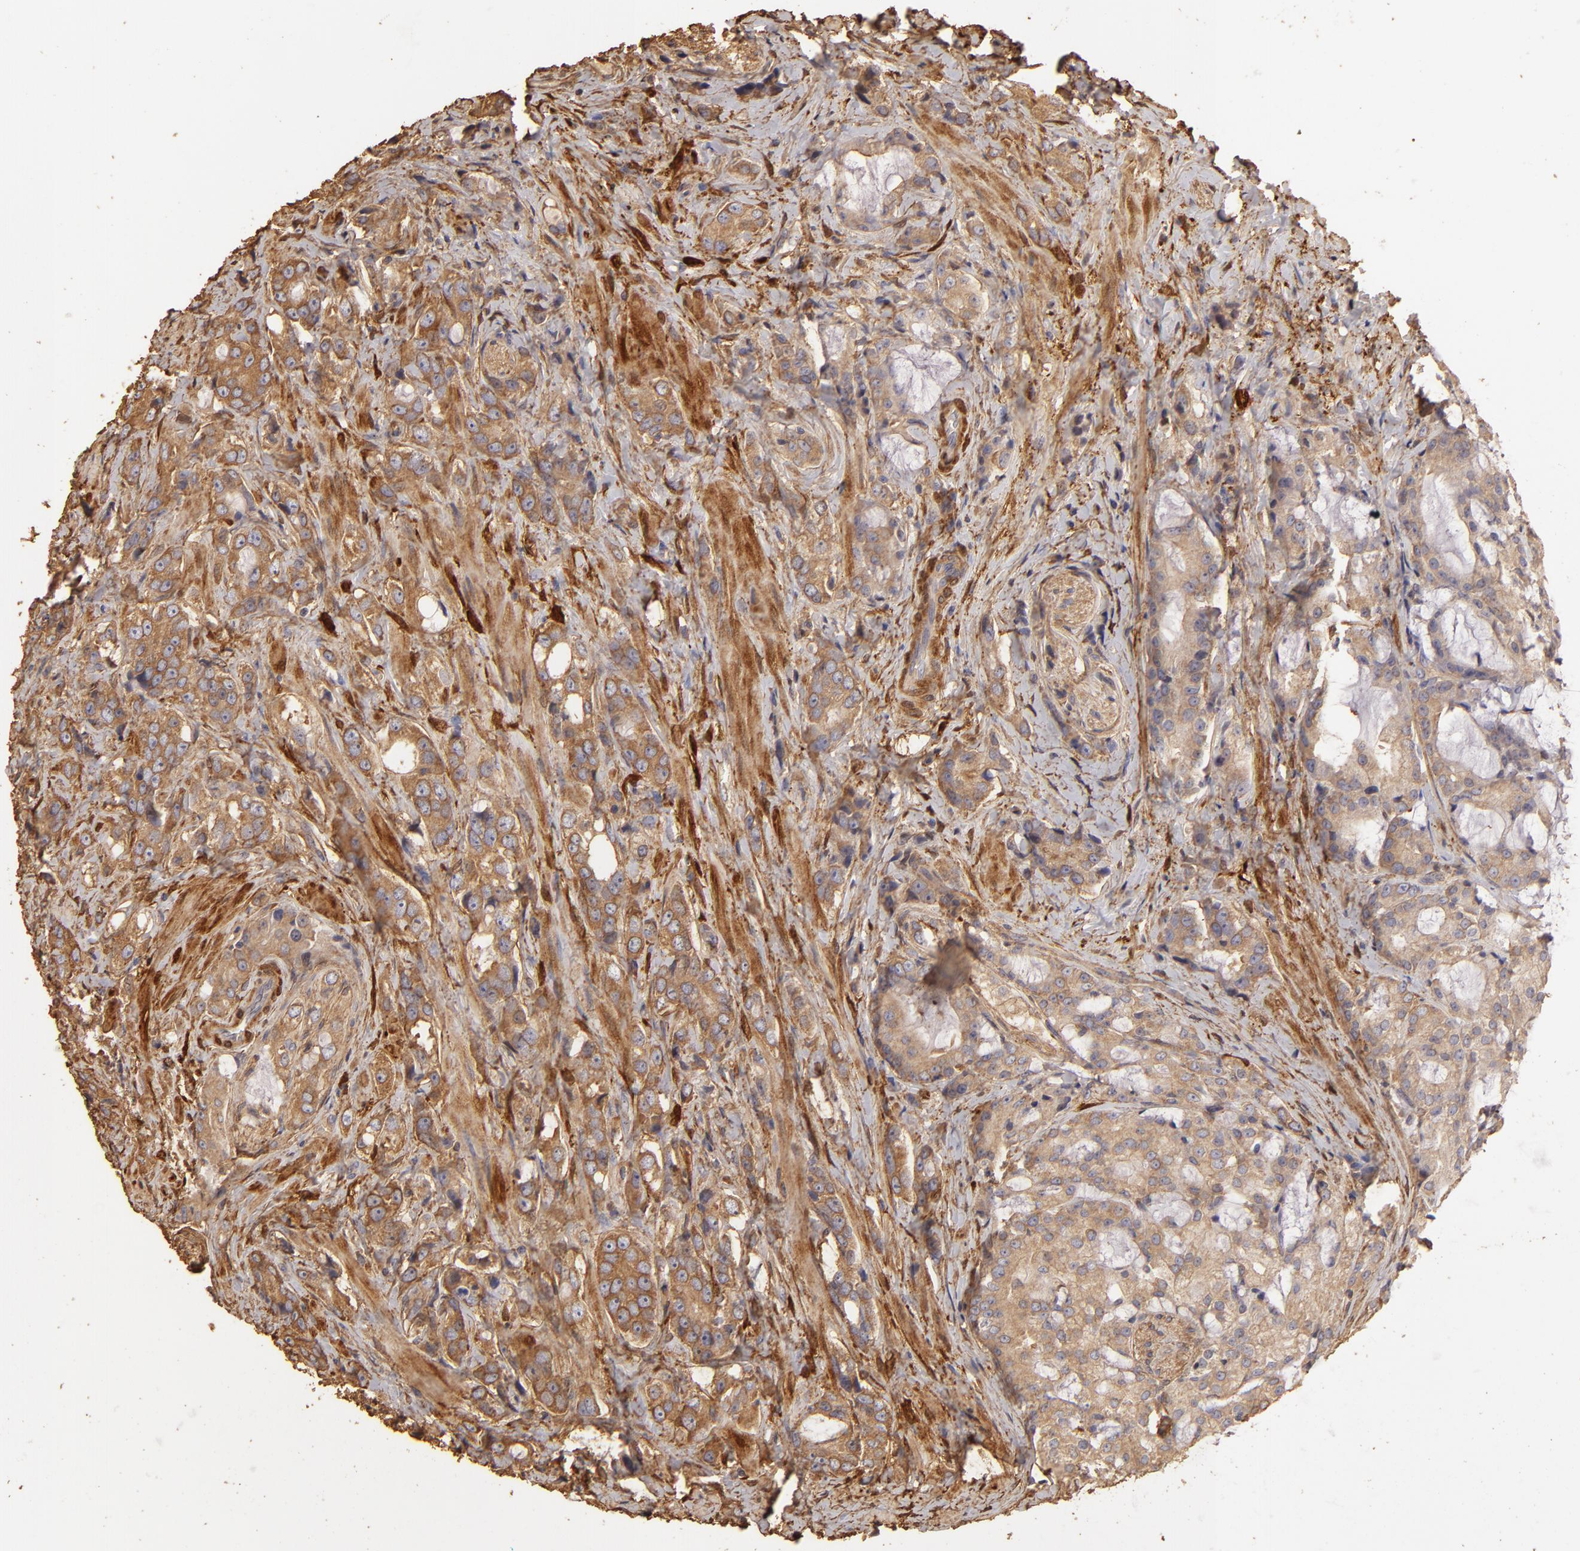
{"staining": {"intensity": "moderate", "quantity": ">75%", "location": "cytoplasmic/membranous"}, "tissue": "prostate cancer", "cell_type": "Tumor cells", "image_type": "cancer", "snomed": [{"axis": "morphology", "description": "Adenocarcinoma, Medium grade"}, {"axis": "topography", "description": "Prostate"}], "caption": "About >75% of tumor cells in prostate cancer (adenocarcinoma (medium-grade)) show moderate cytoplasmic/membranous protein staining as visualized by brown immunohistochemical staining.", "gene": "HSPB6", "patient": {"sex": "male", "age": 70}}